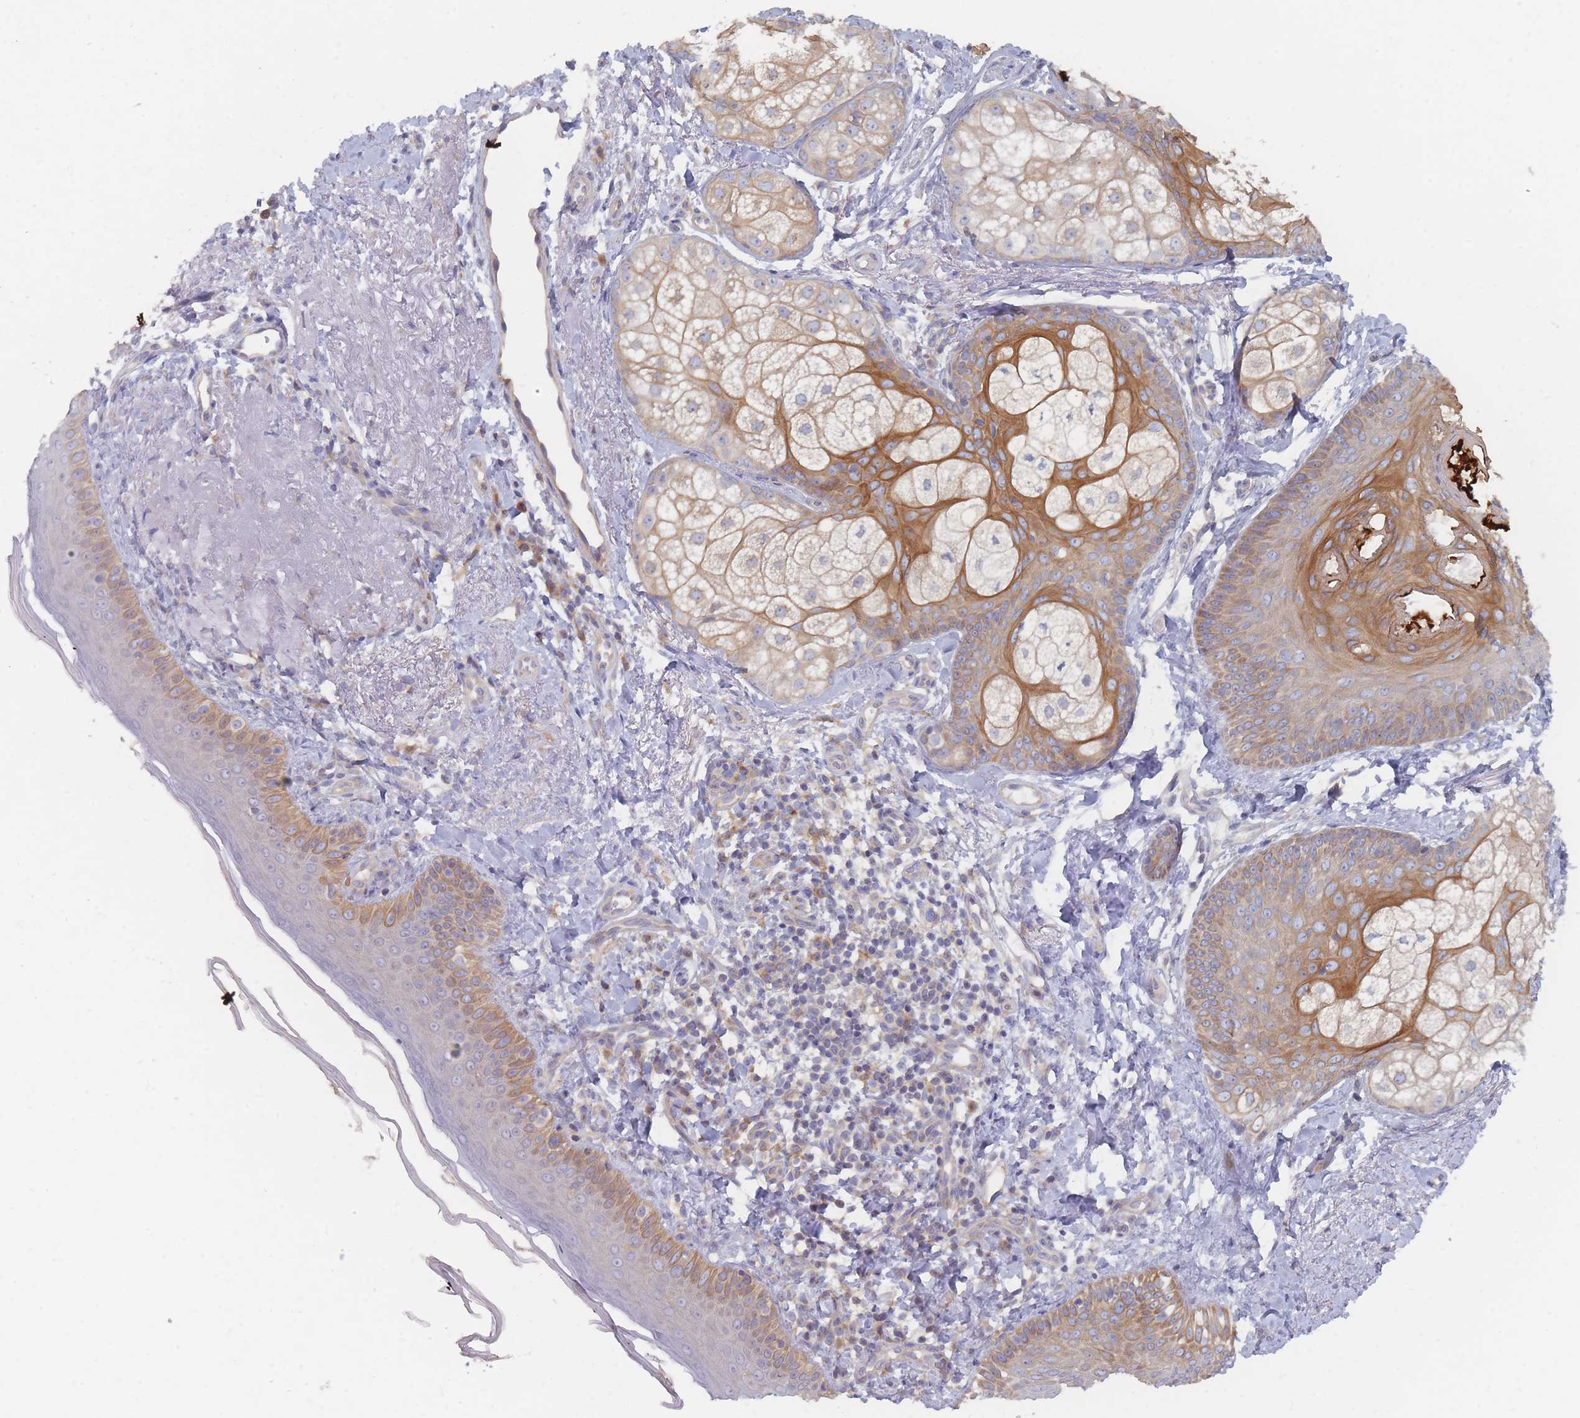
{"staining": {"intensity": "negative", "quantity": "none", "location": "none"}, "tissue": "skin", "cell_type": "Fibroblasts", "image_type": "normal", "snomed": [{"axis": "morphology", "description": "Normal tissue, NOS"}, {"axis": "topography", "description": "Skin"}], "caption": "This is a photomicrograph of immunohistochemistry (IHC) staining of normal skin, which shows no expression in fibroblasts.", "gene": "EFCC1", "patient": {"sex": "male", "age": 57}}